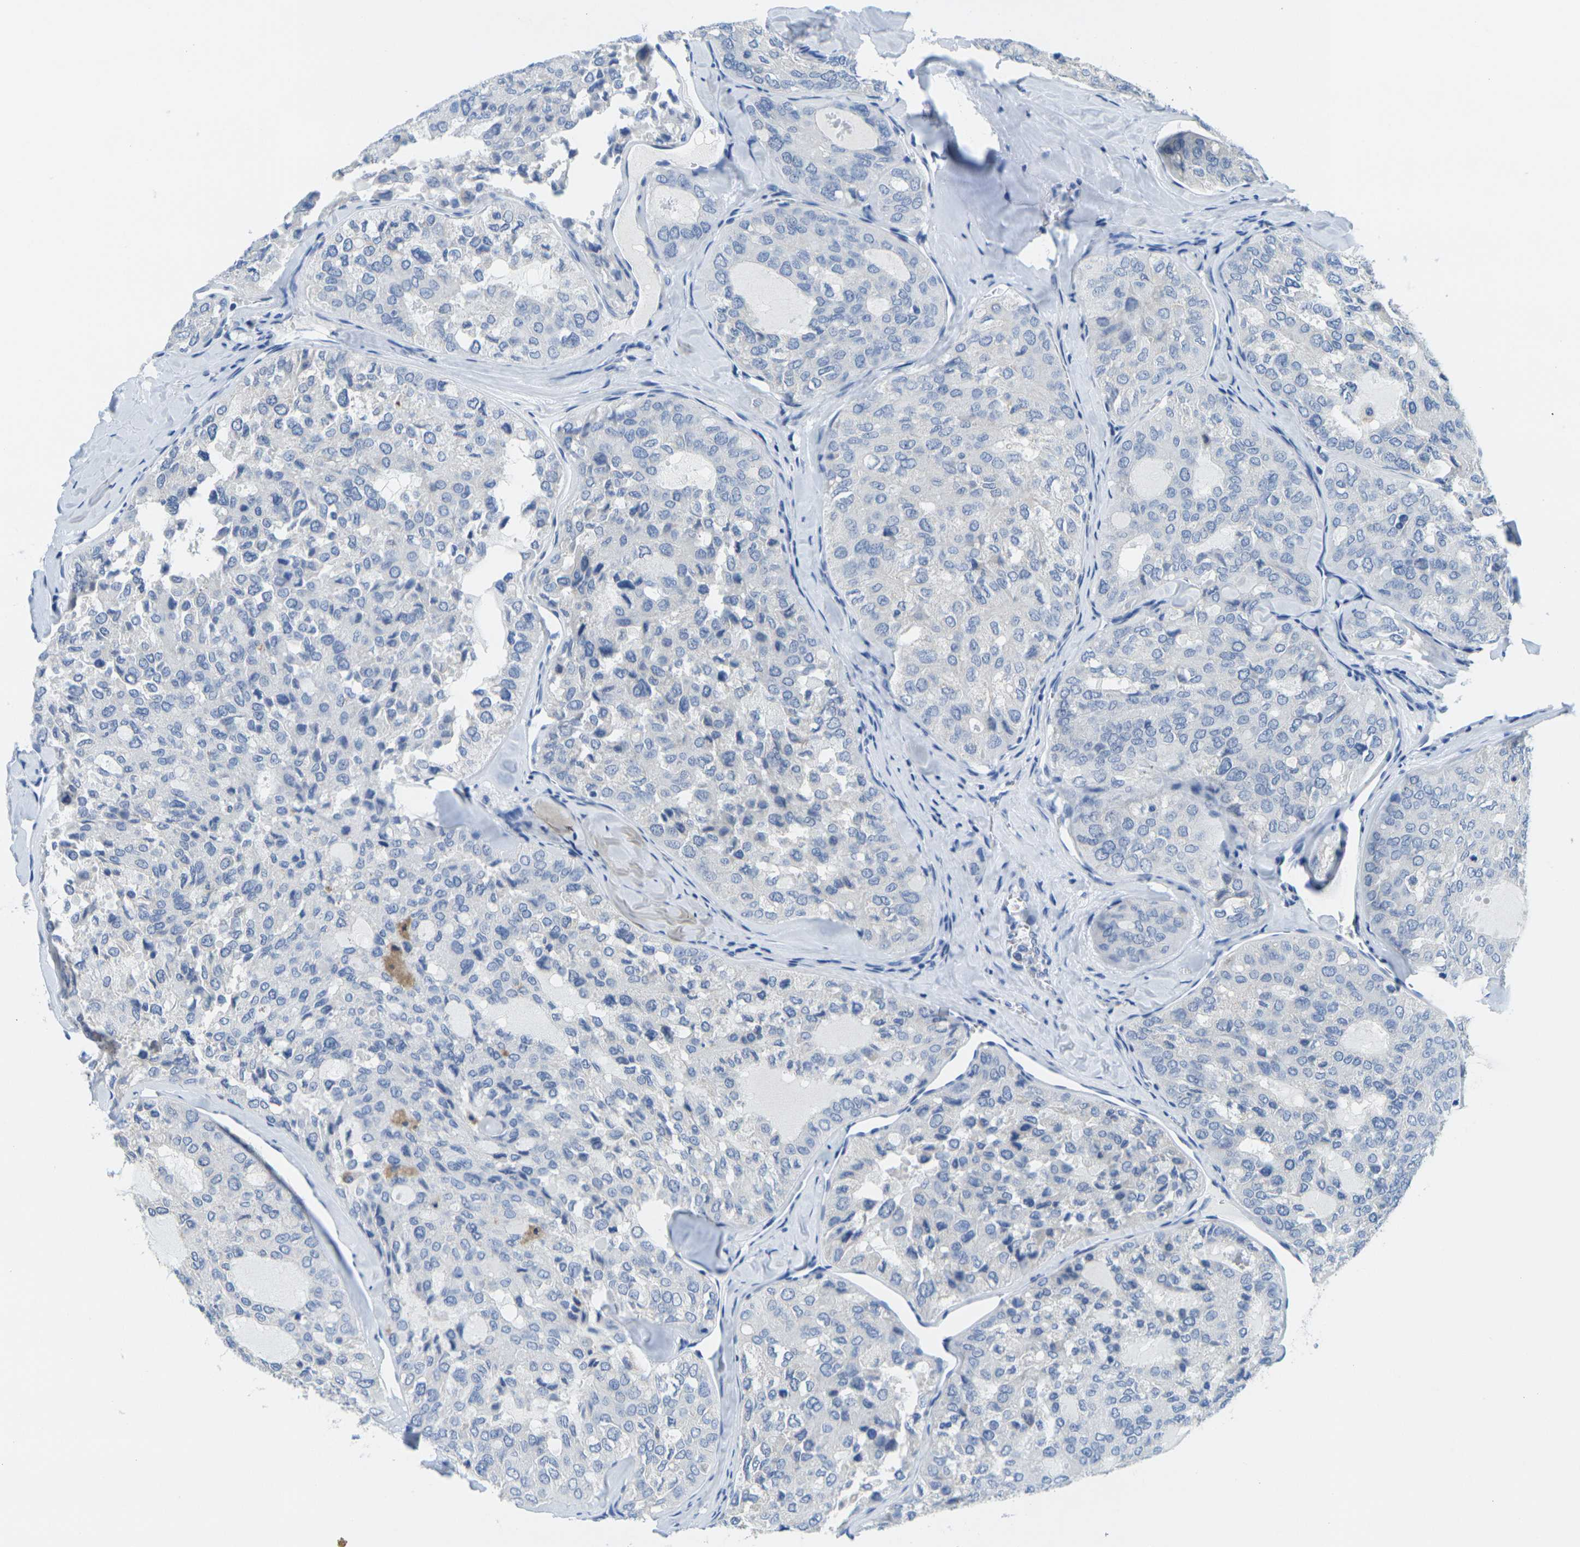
{"staining": {"intensity": "negative", "quantity": "none", "location": "none"}, "tissue": "thyroid cancer", "cell_type": "Tumor cells", "image_type": "cancer", "snomed": [{"axis": "morphology", "description": "Follicular adenoma carcinoma, NOS"}, {"axis": "topography", "description": "Thyroid gland"}], "caption": "Immunohistochemistry (IHC) of thyroid cancer shows no staining in tumor cells.", "gene": "FAM3D", "patient": {"sex": "male", "age": 75}}